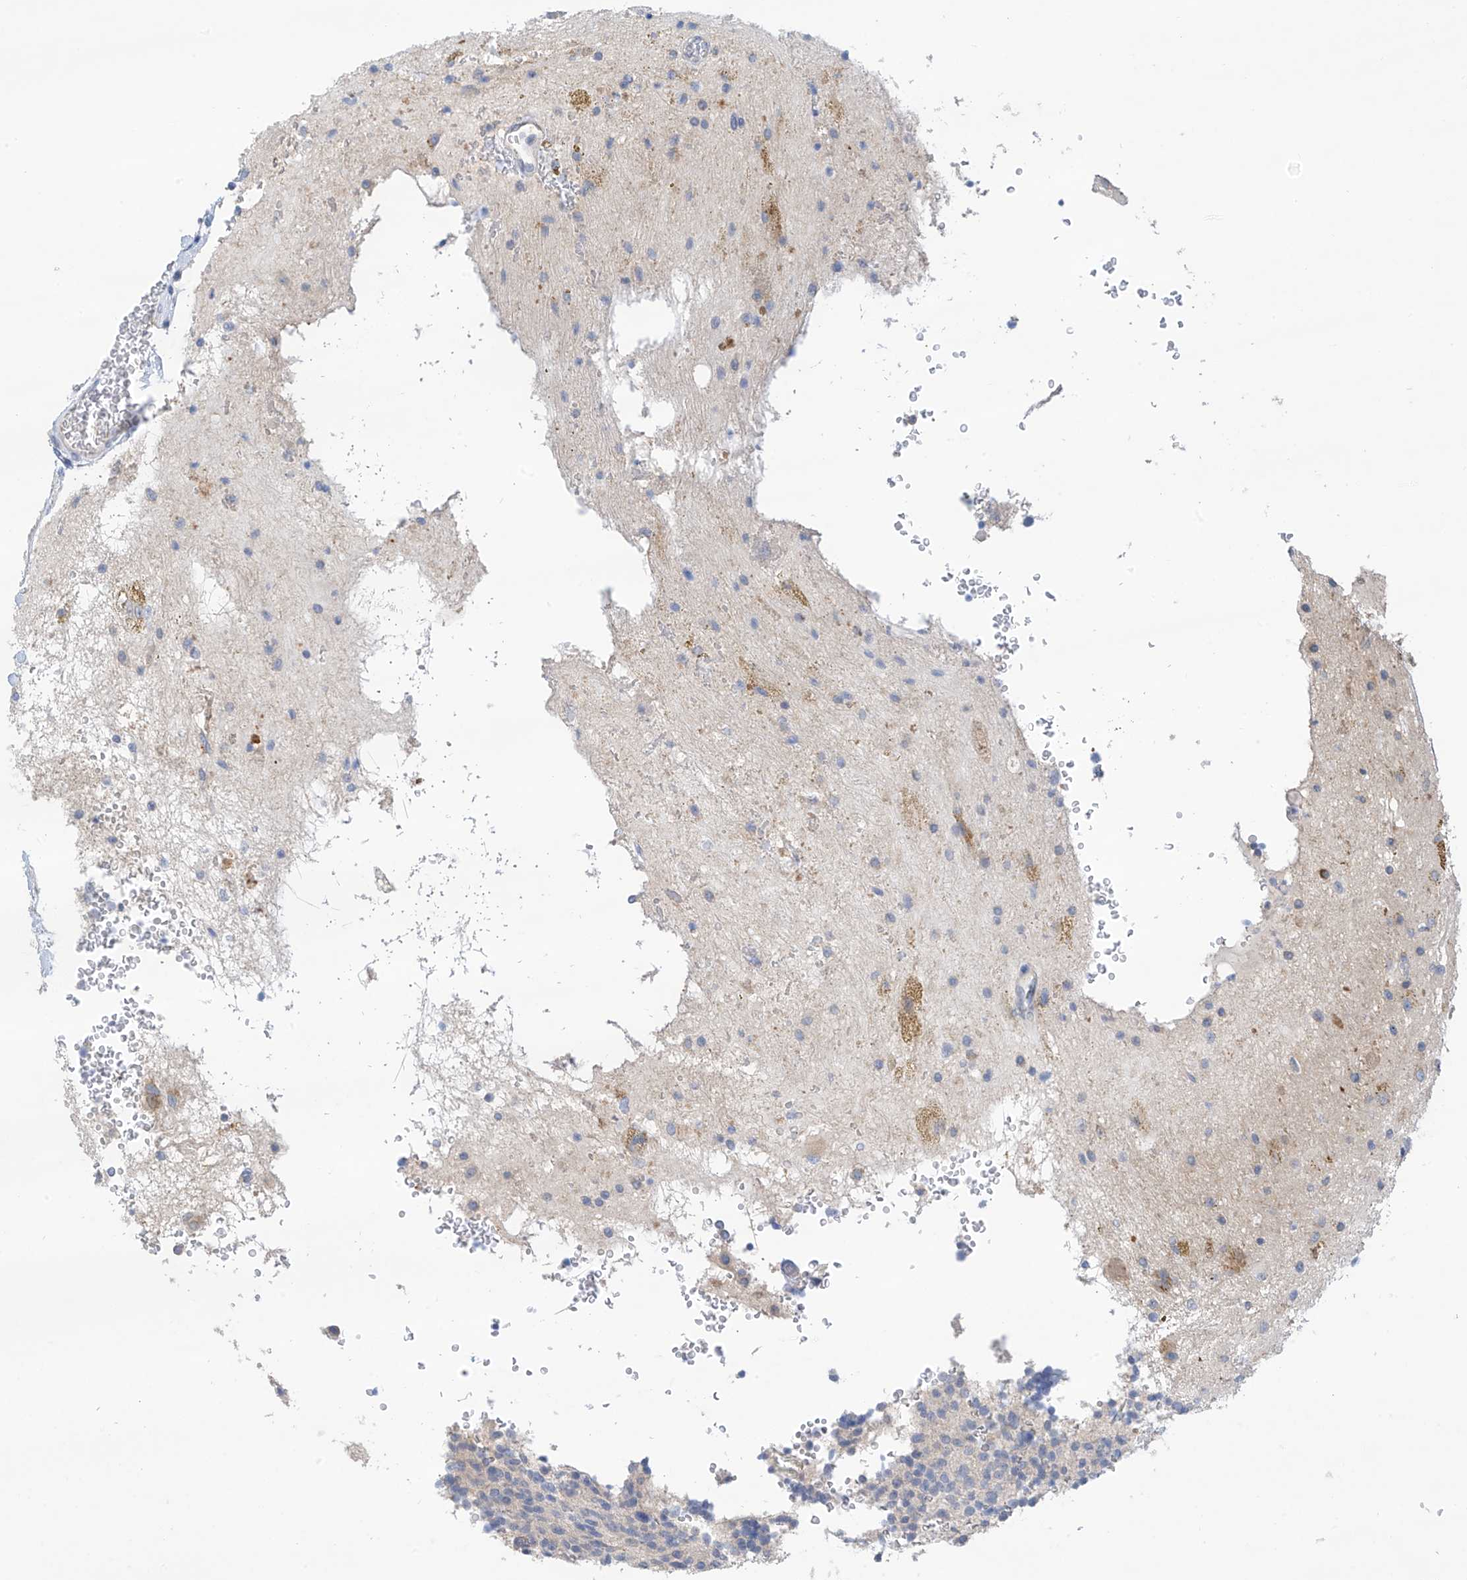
{"staining": {"intensity": "negative", "quantity": "none", "location": "none"}, "tissue": "glioma", "cell_type": "Tumor cells", "image_type": "cancer", "snomed": [{"axis": "morphology", "description": "Glioma, malignant, High grade"}, {"axis": "topography", "description": "Brain"}], "caption": "Immunohistochemistry micrograph of neoplastic tissue: human high-grade glioma (malignant) stained with DAB (3,3'-diaminobenzidine) displays no significant protein positivity in tumor cells.", "gene": "PHACTR4", "patient": {"sex": "male", "age": 34}}